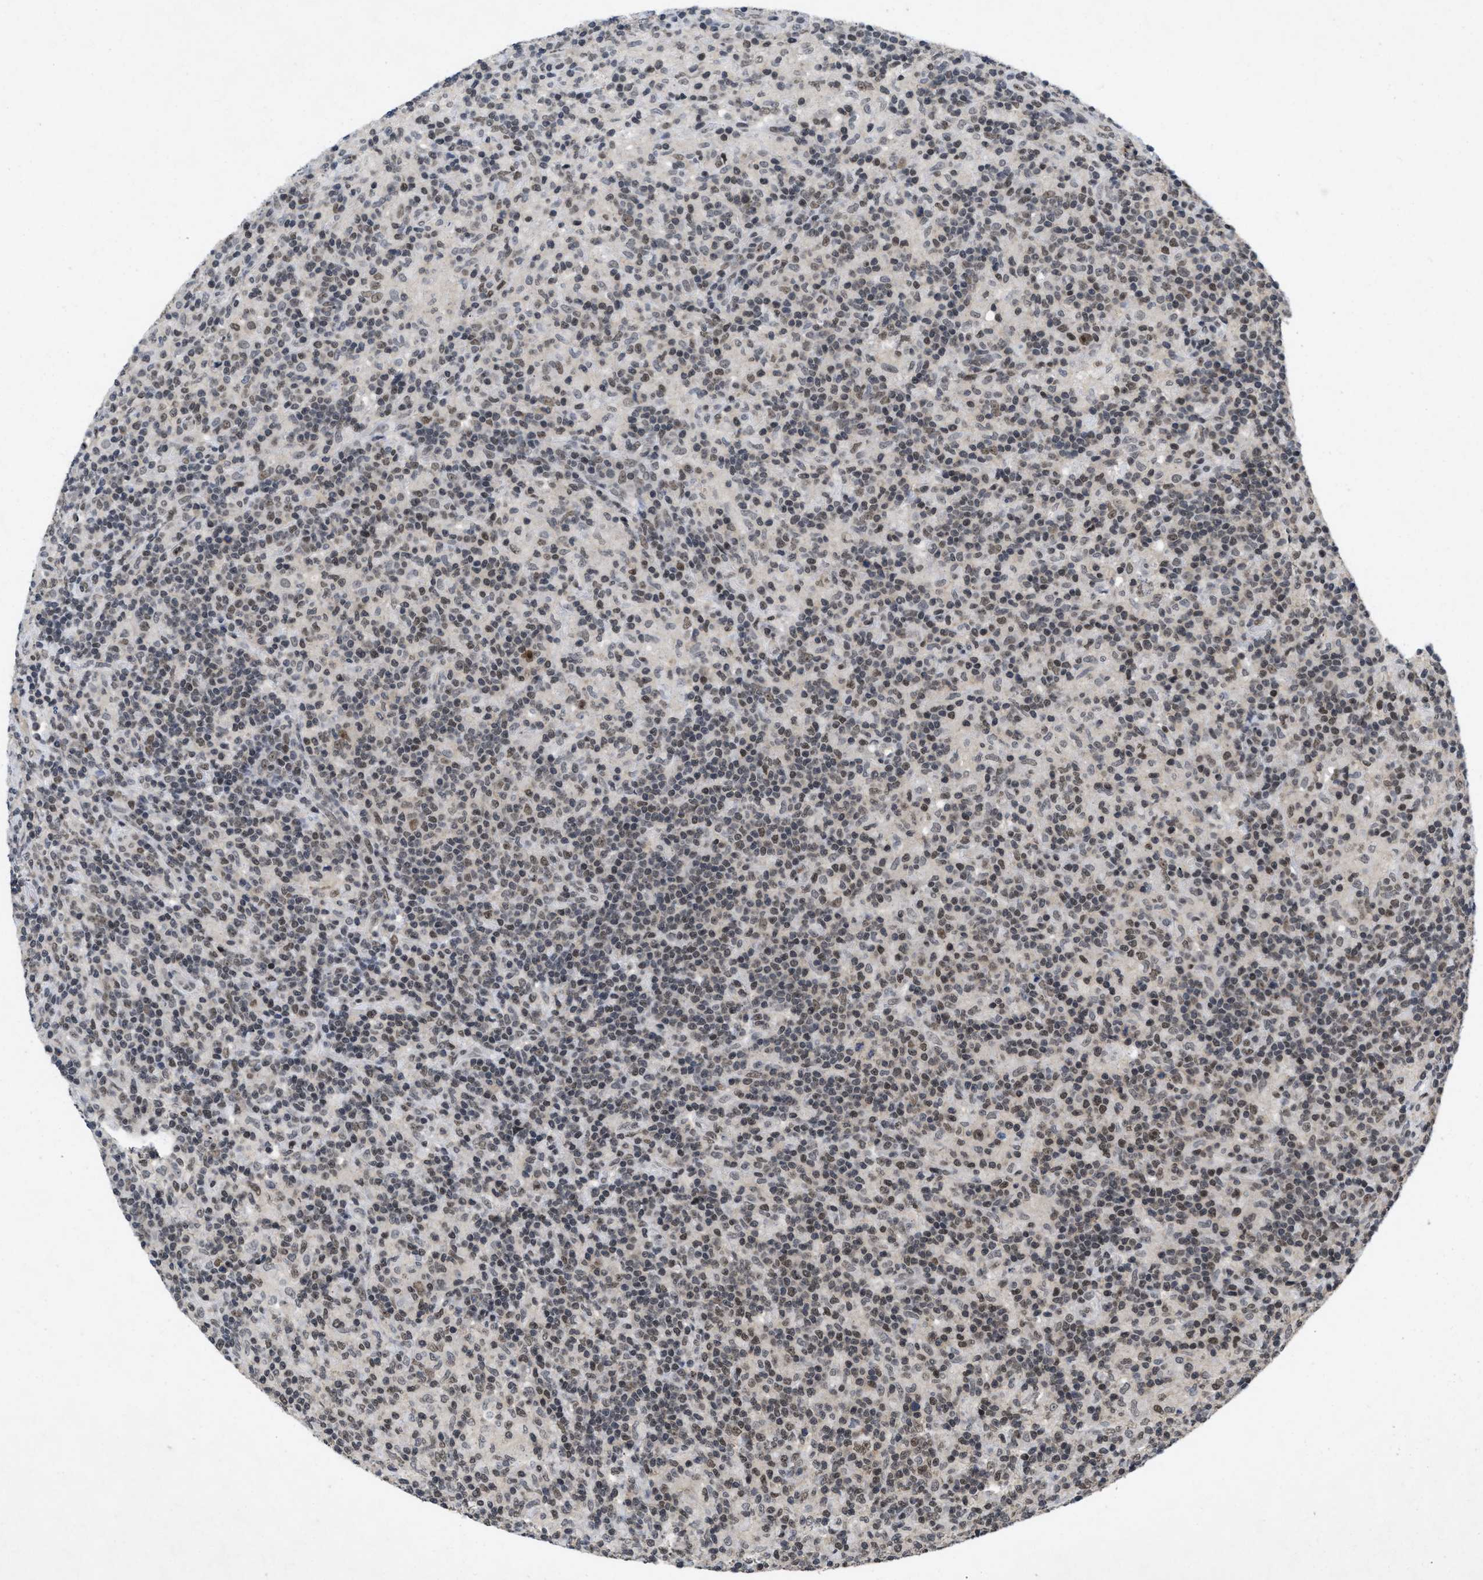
{"staining": {"intensity": "moderate", "quantity": "25%-75%", "location": "nuclear"}, "tissue": "lymphoma", "cell_type": "Tumor cells", "image_type": "cancer", "snomed": [{"axis": "morphology", "description": "Hodgkin's disease, NOS"}, {"axis": "topography", "description": "Lymph node"}], "caption": "This image exhibits IHC staining of human Hodgkin's disease, with medium moderate nuclear staining in about 25%-75% of tumor cells.", "gene": "ZNF346", "patient": {"sex": "male", "age": 70}}